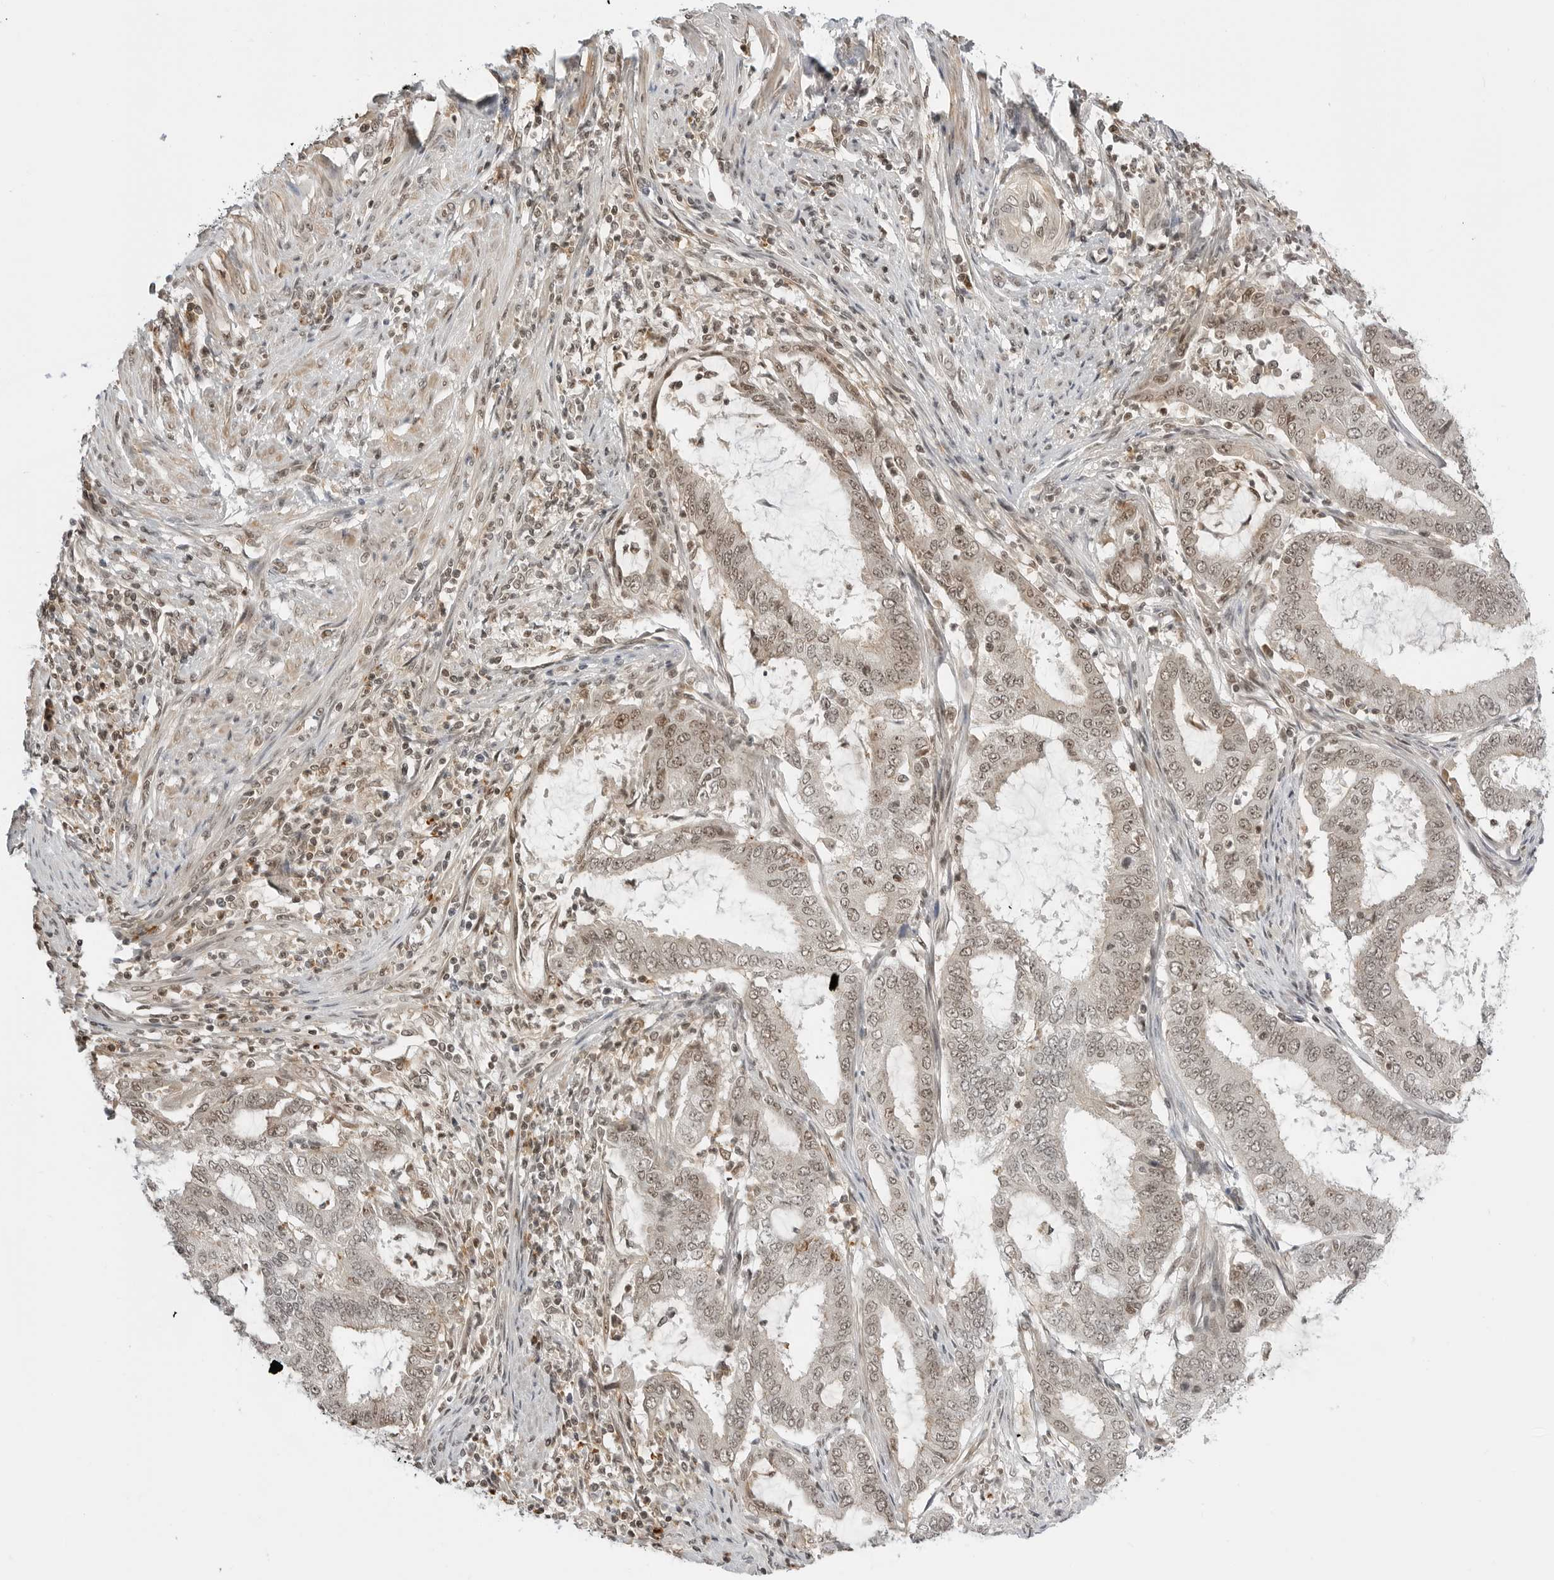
{"staining": {"intensity": "weak", "quantity": ">75%", "location": "nuclear"}, "tissue": "endometrial cancer", "cell_type": "Tumor cells", "image_type": "cancer", "snomed": [{"axis": "morphology", "description": "Adenocarcinoma, NOS"}, {"axis": "topography", "description": "Endometrium"}], "caption": "A micrograph of adenocarcinoma (endometrial) stained for a protein exhibits weak nuclear brown staining in tumor cells.", "gene": "C8orf33", "patient": {"sex": "female", "age": 51}}